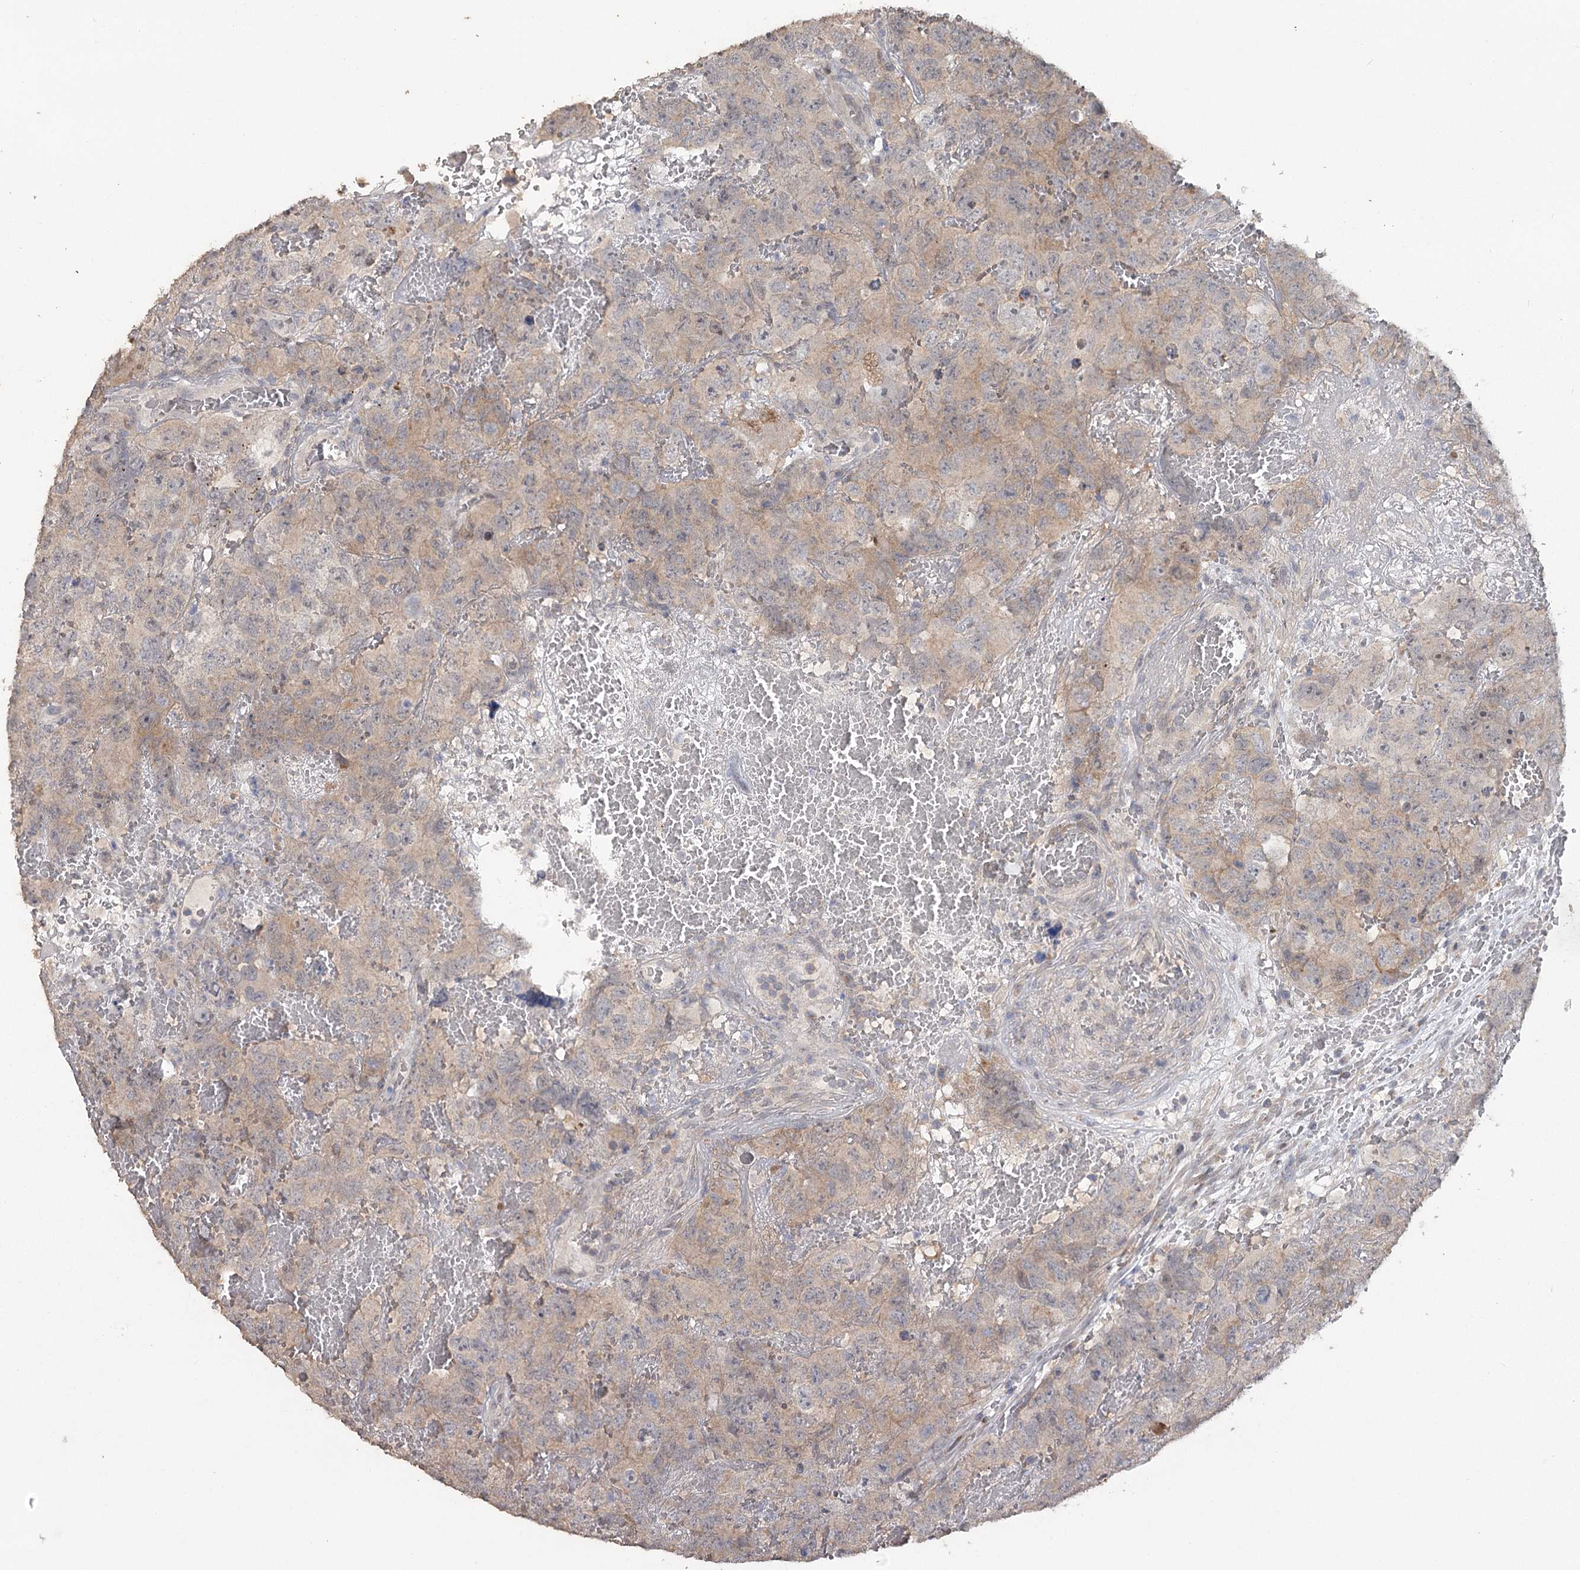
{"staining": {"intensity": "weak", "quantity": ">75%", "location": "cytoplasmic/membranous"}, "tissue": "testis cancer", "cell_type": "Tumor cells", "image_type": "cancer", "snomed": [{"axis": "morphology", "description": "Carcinoma, Embryonal, NOS"}, {"axis": "topography", "description": "Testis"}], "caption": "Immunohistochemistry (IHC) image of neoplastic tissue: human testis embryonal carcinoma stained using IHC demonstrates low levels of weak protein expression localized specifically in the cytoplasmic/membranous of tumor cells, appearing as a cytoplasmic/membranous brown color.", "gene": "MAP3K13", "patient": {"sex": "male", "age": 45}}